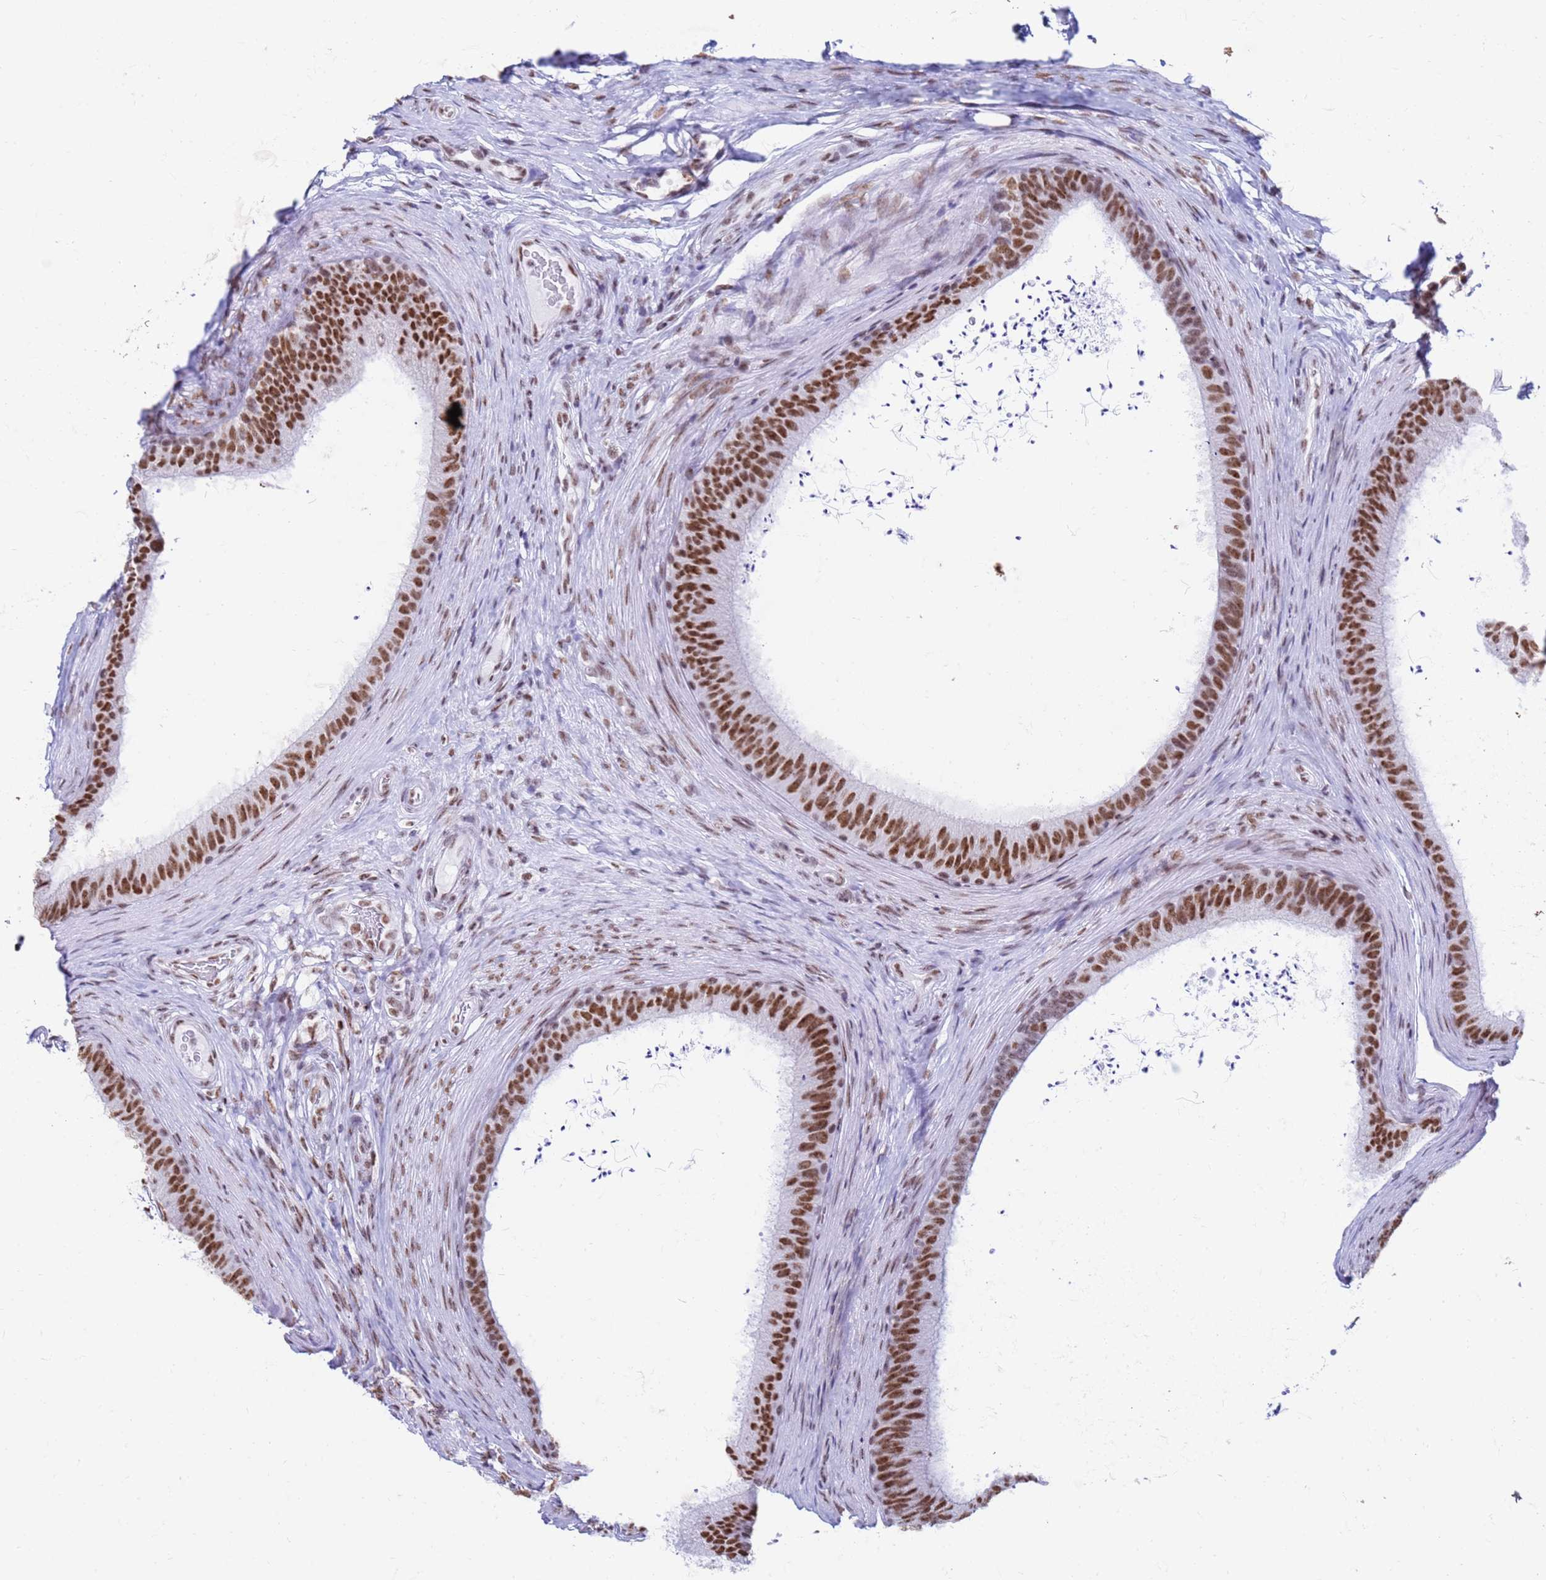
{"staining": {"intensity": "strong", "quantity": ">75%", "location": "nuclear"}, "tissue": "epididymis", "cell_type": "Glandular cells", "image_type": "normal", "snomed": [{"axis": "morphology", "description": "Normal tissue, NOS"}, {"axis": "topography", "description": "Testis"}, {"axis": "topography", "description": "Epididymis"}], "caption": "Human epididymis stained for a protein (brown) displays strong nuclear positive expression in approximately >75% of glandular cells.", "gene": "FAM170B", "patient": {"sex": "male", "age": 41}}